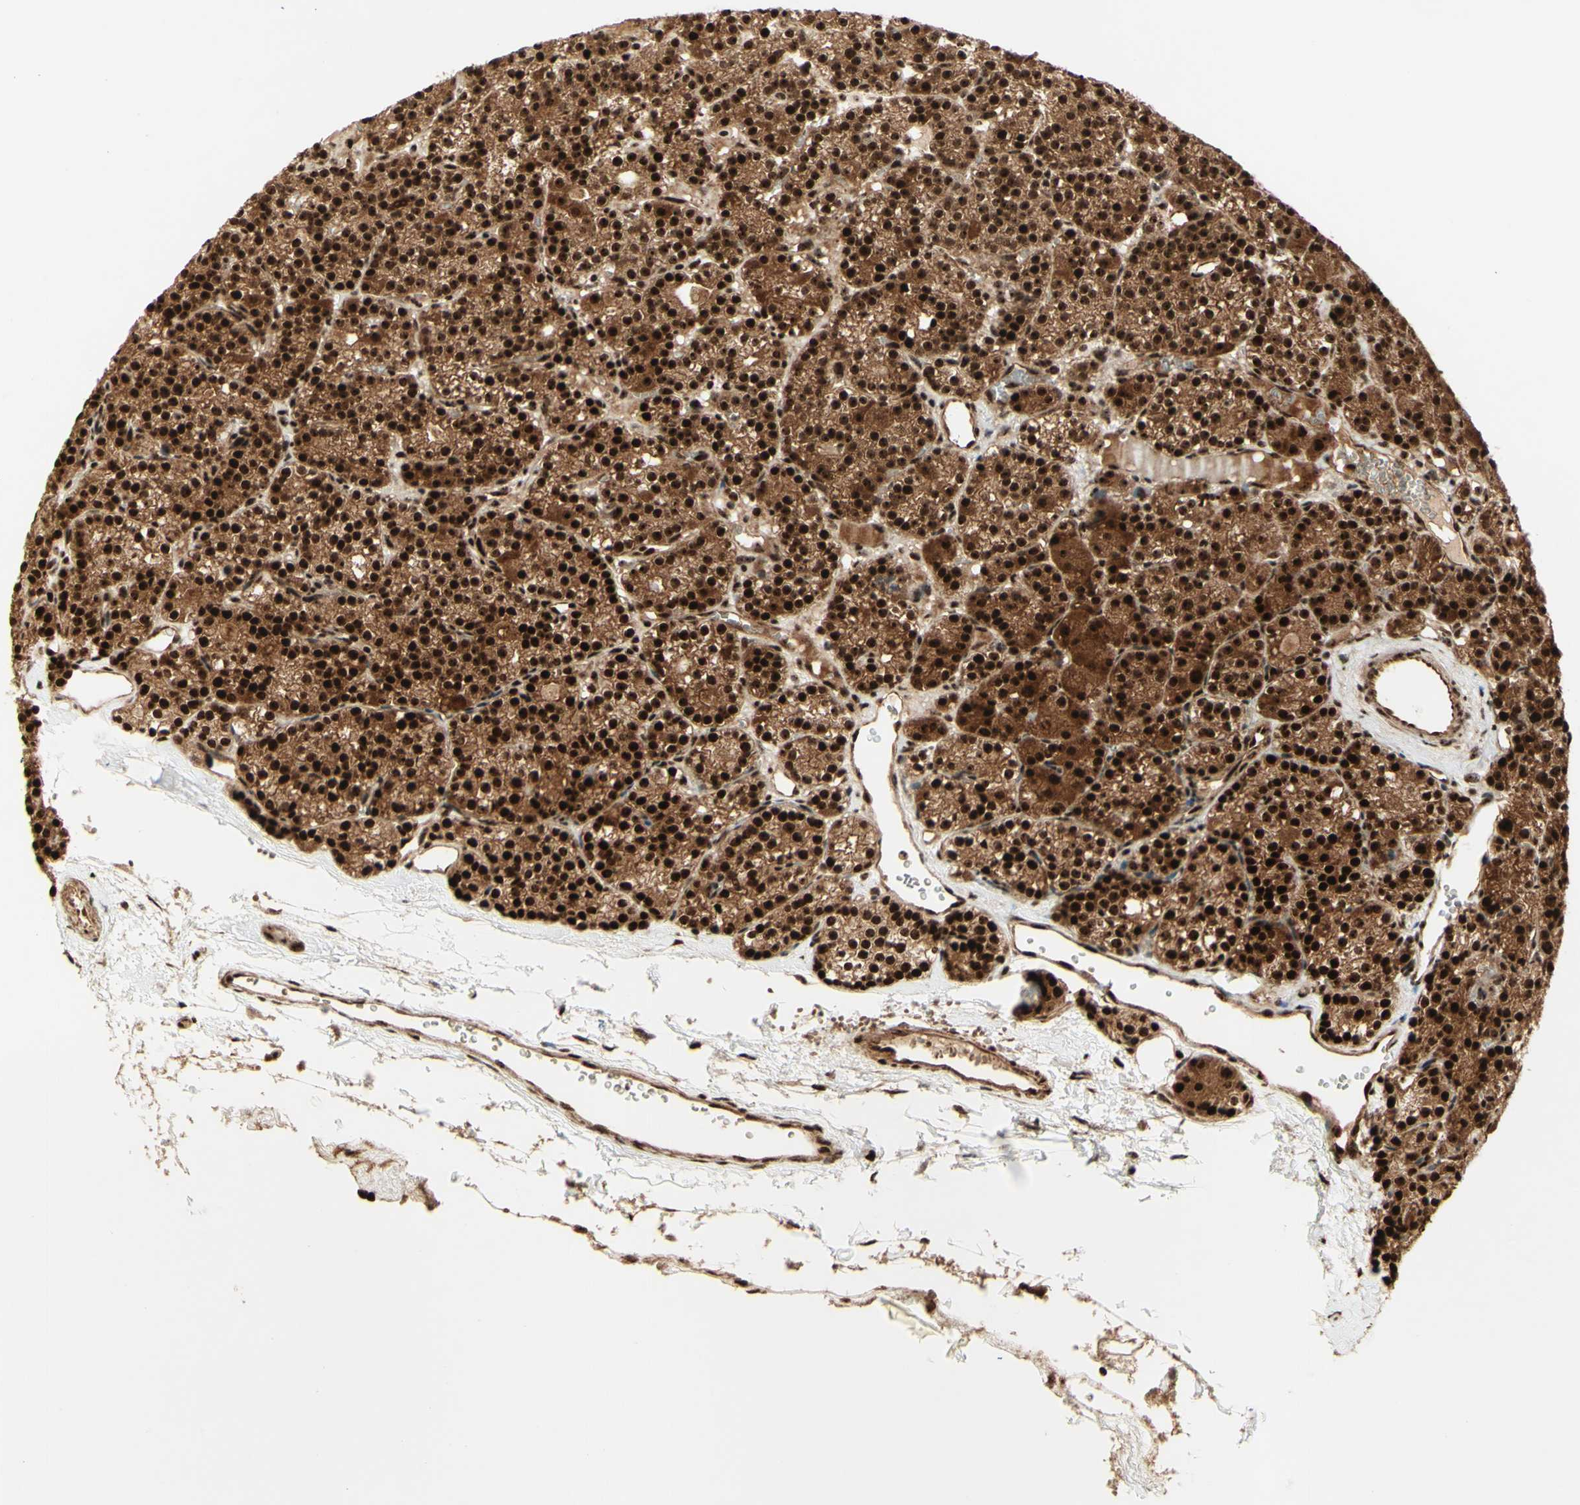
{"staining": {"intensity": "strong", "quantity": ">75%", "location": "cytoplasmic/membranous,nuclear"}, "tissue": "parathyroid gland", "cell_type": "Glandular cells", "image_type": "normal", "snomed": [{"axis": "morphology", "description": "Normal tissue, NOS"}, {"axis": "topography", "description": "Parathyroid gland"}], "caption": "Approximately >75% of glandular cells in unremarkable parathyroid gland display strong cytoplasmic/membranous,nuclear protein positivity as visualized by brown immunohistochemical staining.", "gene": "DHX9", "patient": {"sex": "female", "age": 64}}